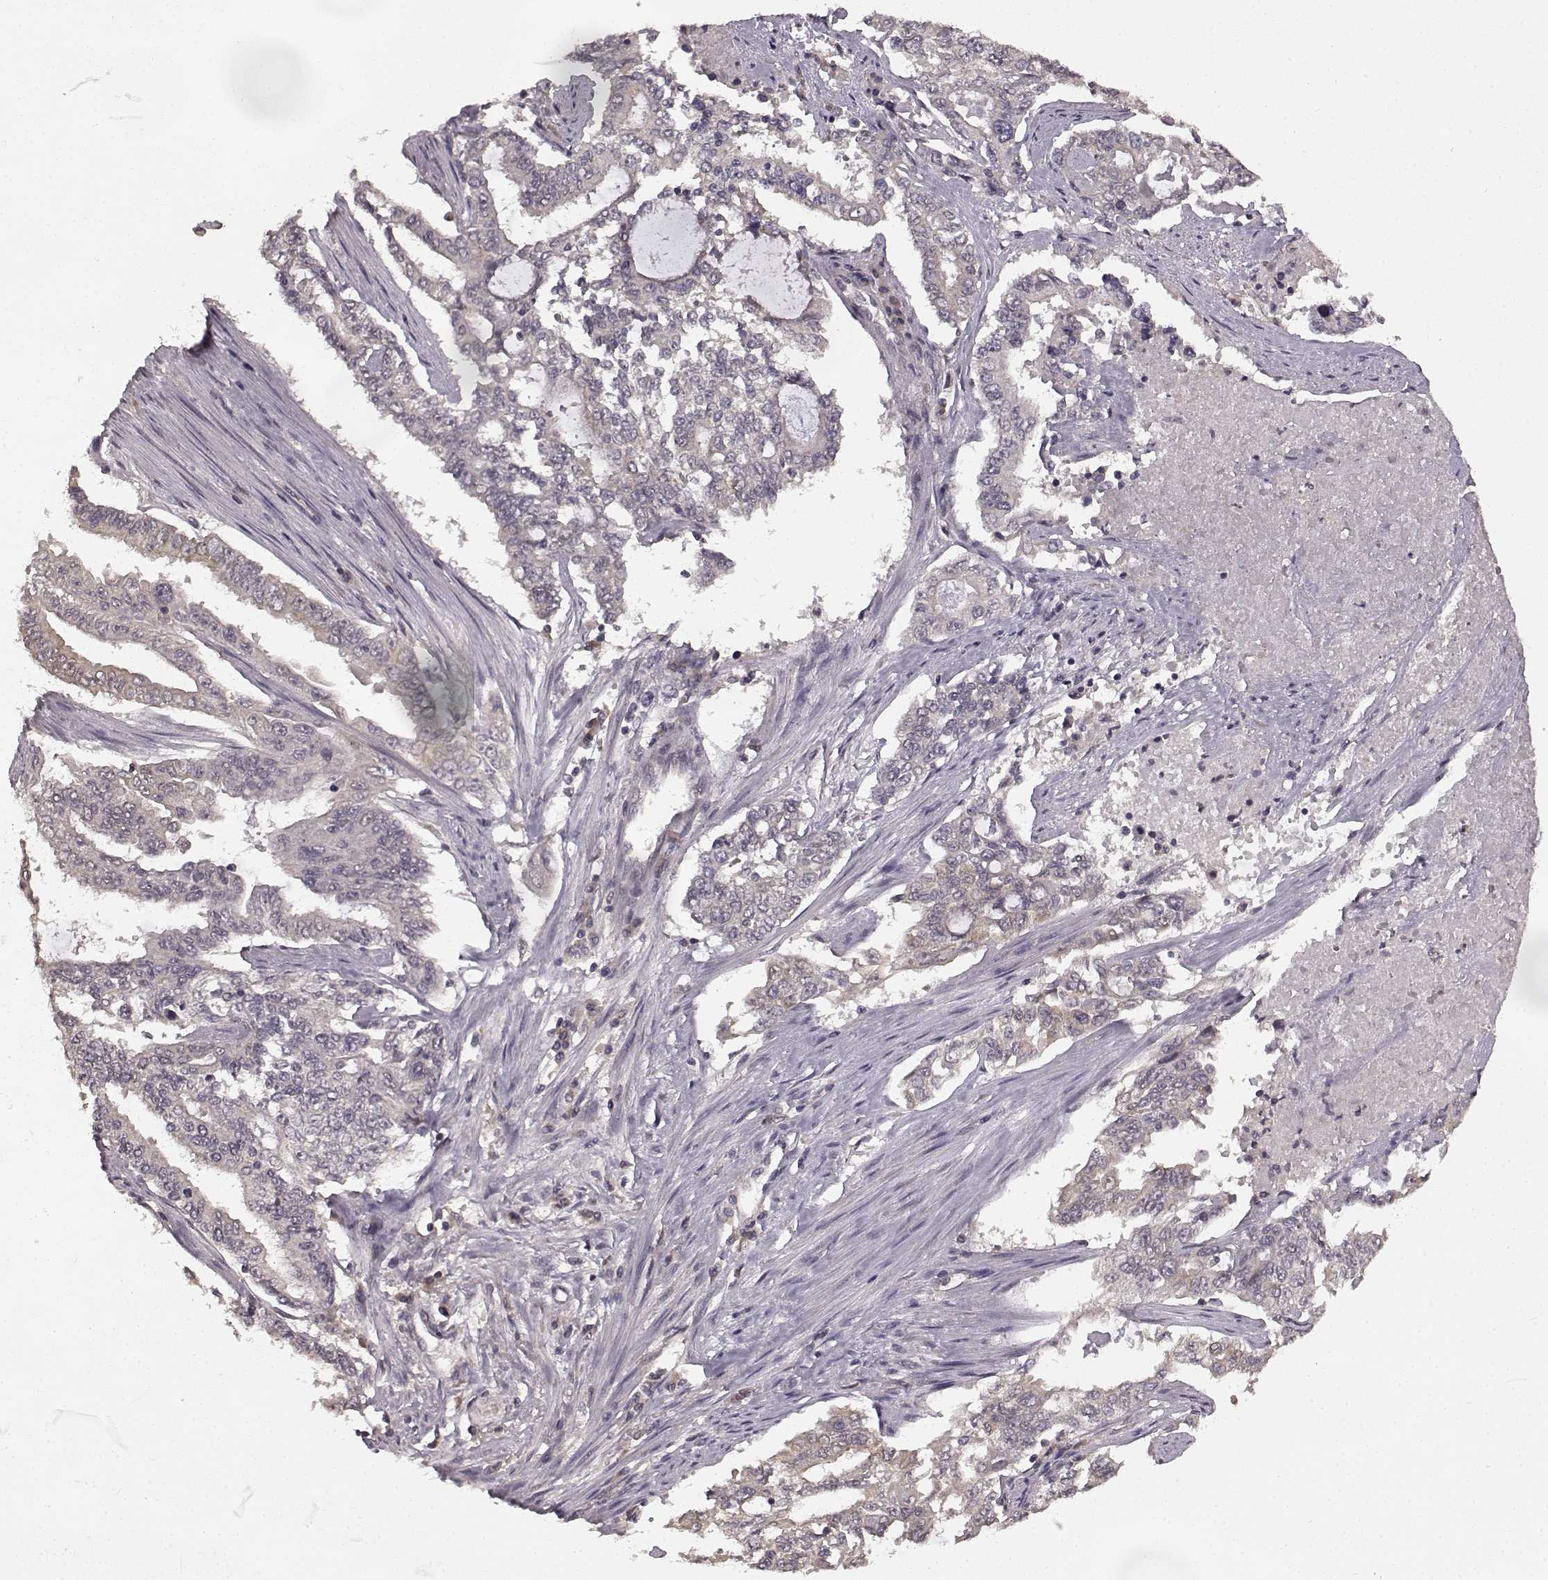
{"staining": {"intensity": "negative", "quantity": "none", "location": "none"}, "tissue": "endometrial cancer", "cell_type": "Tumor cells", "image_type": "cancer", "snomed": [{"axis": "morphology", "description": "Adenocarcinoma, NOS"}, {"axis": "topography", "description": "Uterus"}], "caption": "Immunohistochemistry of endometrial adenocarcinoma displays no staining in tumor cells.", "gene": "NTRK2", "patient": {"sex": "female", "age": 59}}